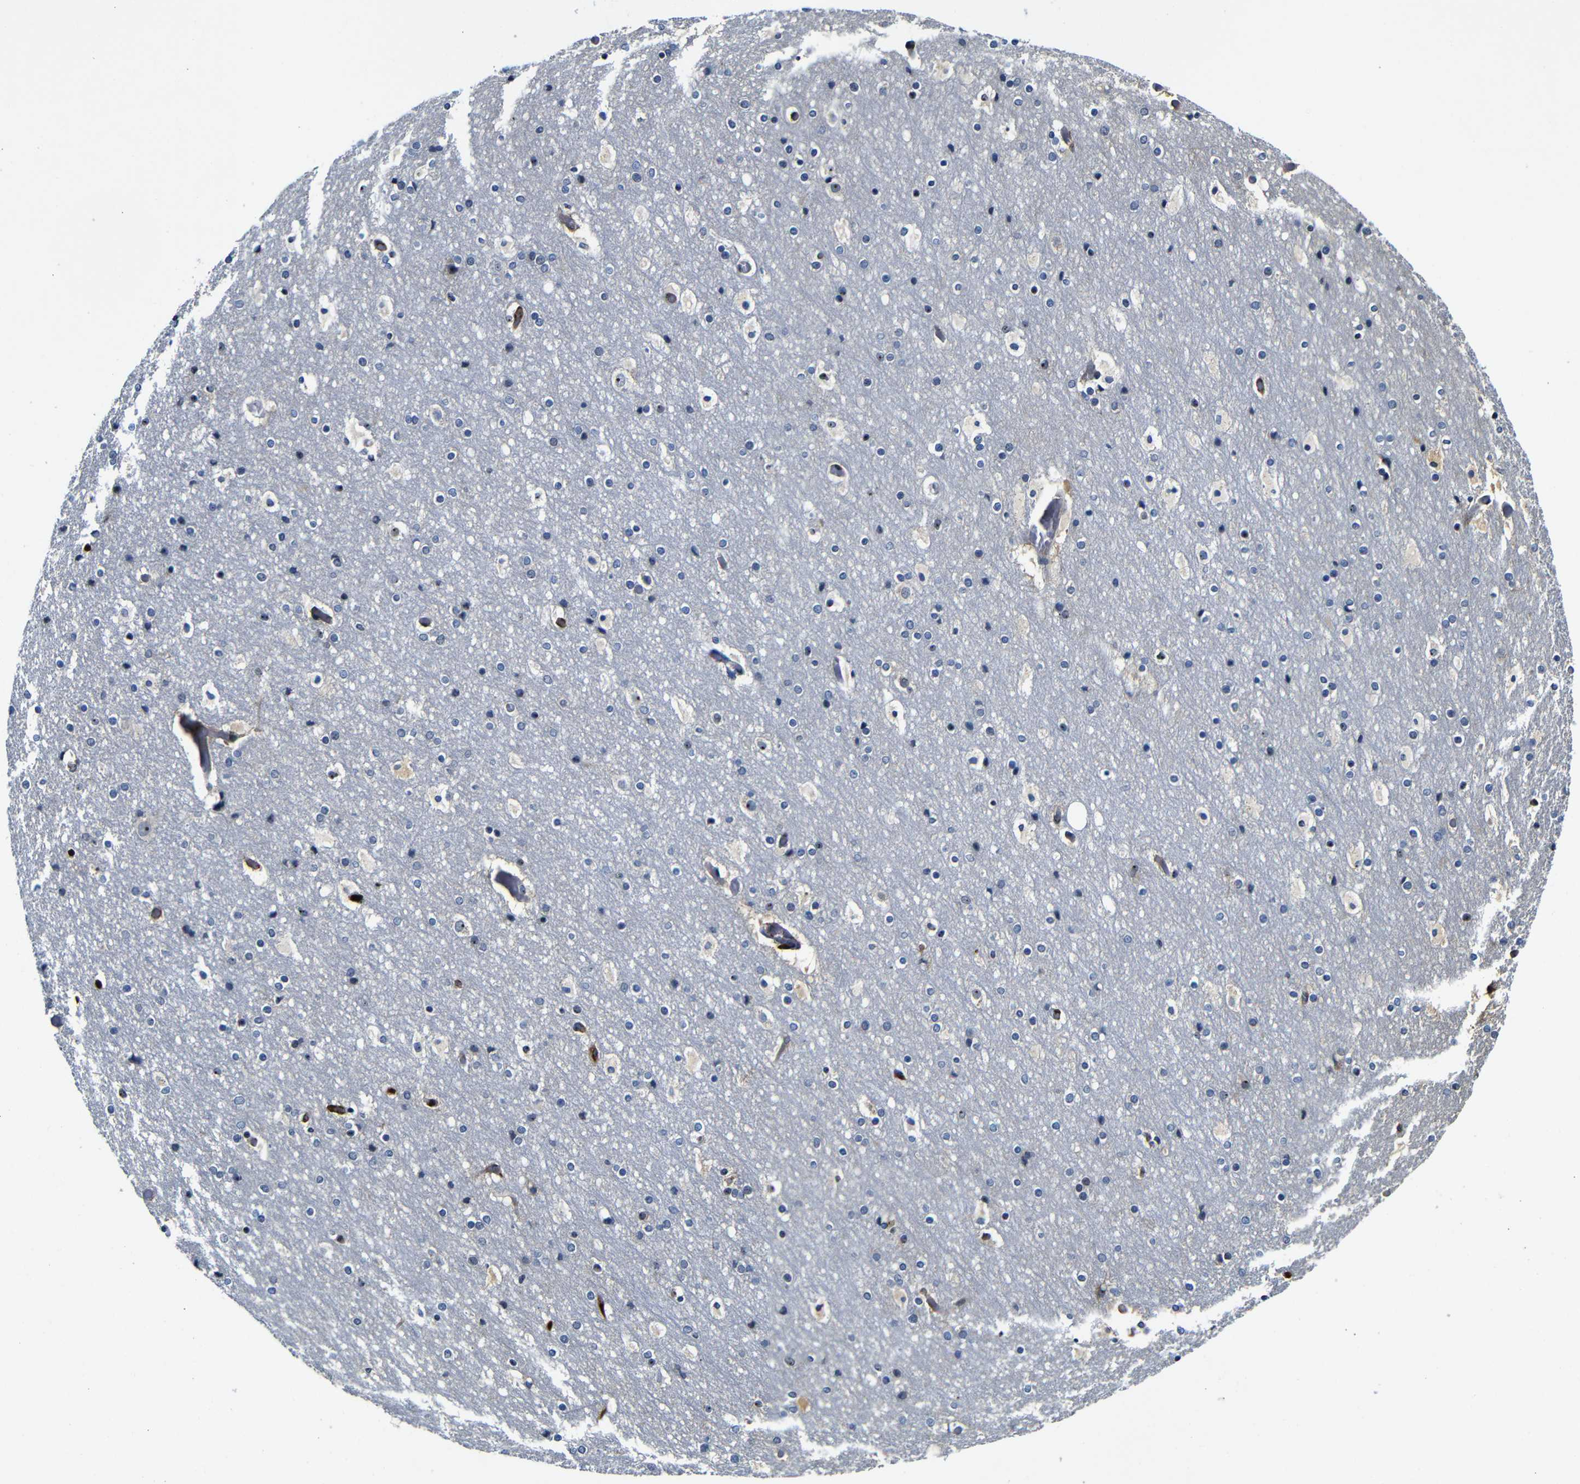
{"staining": {"intensity": "negative", "quantity": "none", "location": "none"}, "tissue": "cerebral cortex", "cell_type": "Endothelial cells", "image_type": "normal", "snomed": [{"axis": "morphology", "description": "Normal tissue, NOS"}, {"axis": "topography", "description": "Cerebral cortex"}], "caption": "This is an immunohistochemistry histopathology image of unremarkable cerebral cortex. There is no expression in endothelial cells.", "gene": "MYC", "patient": {"sex": "male", "age": 57}}